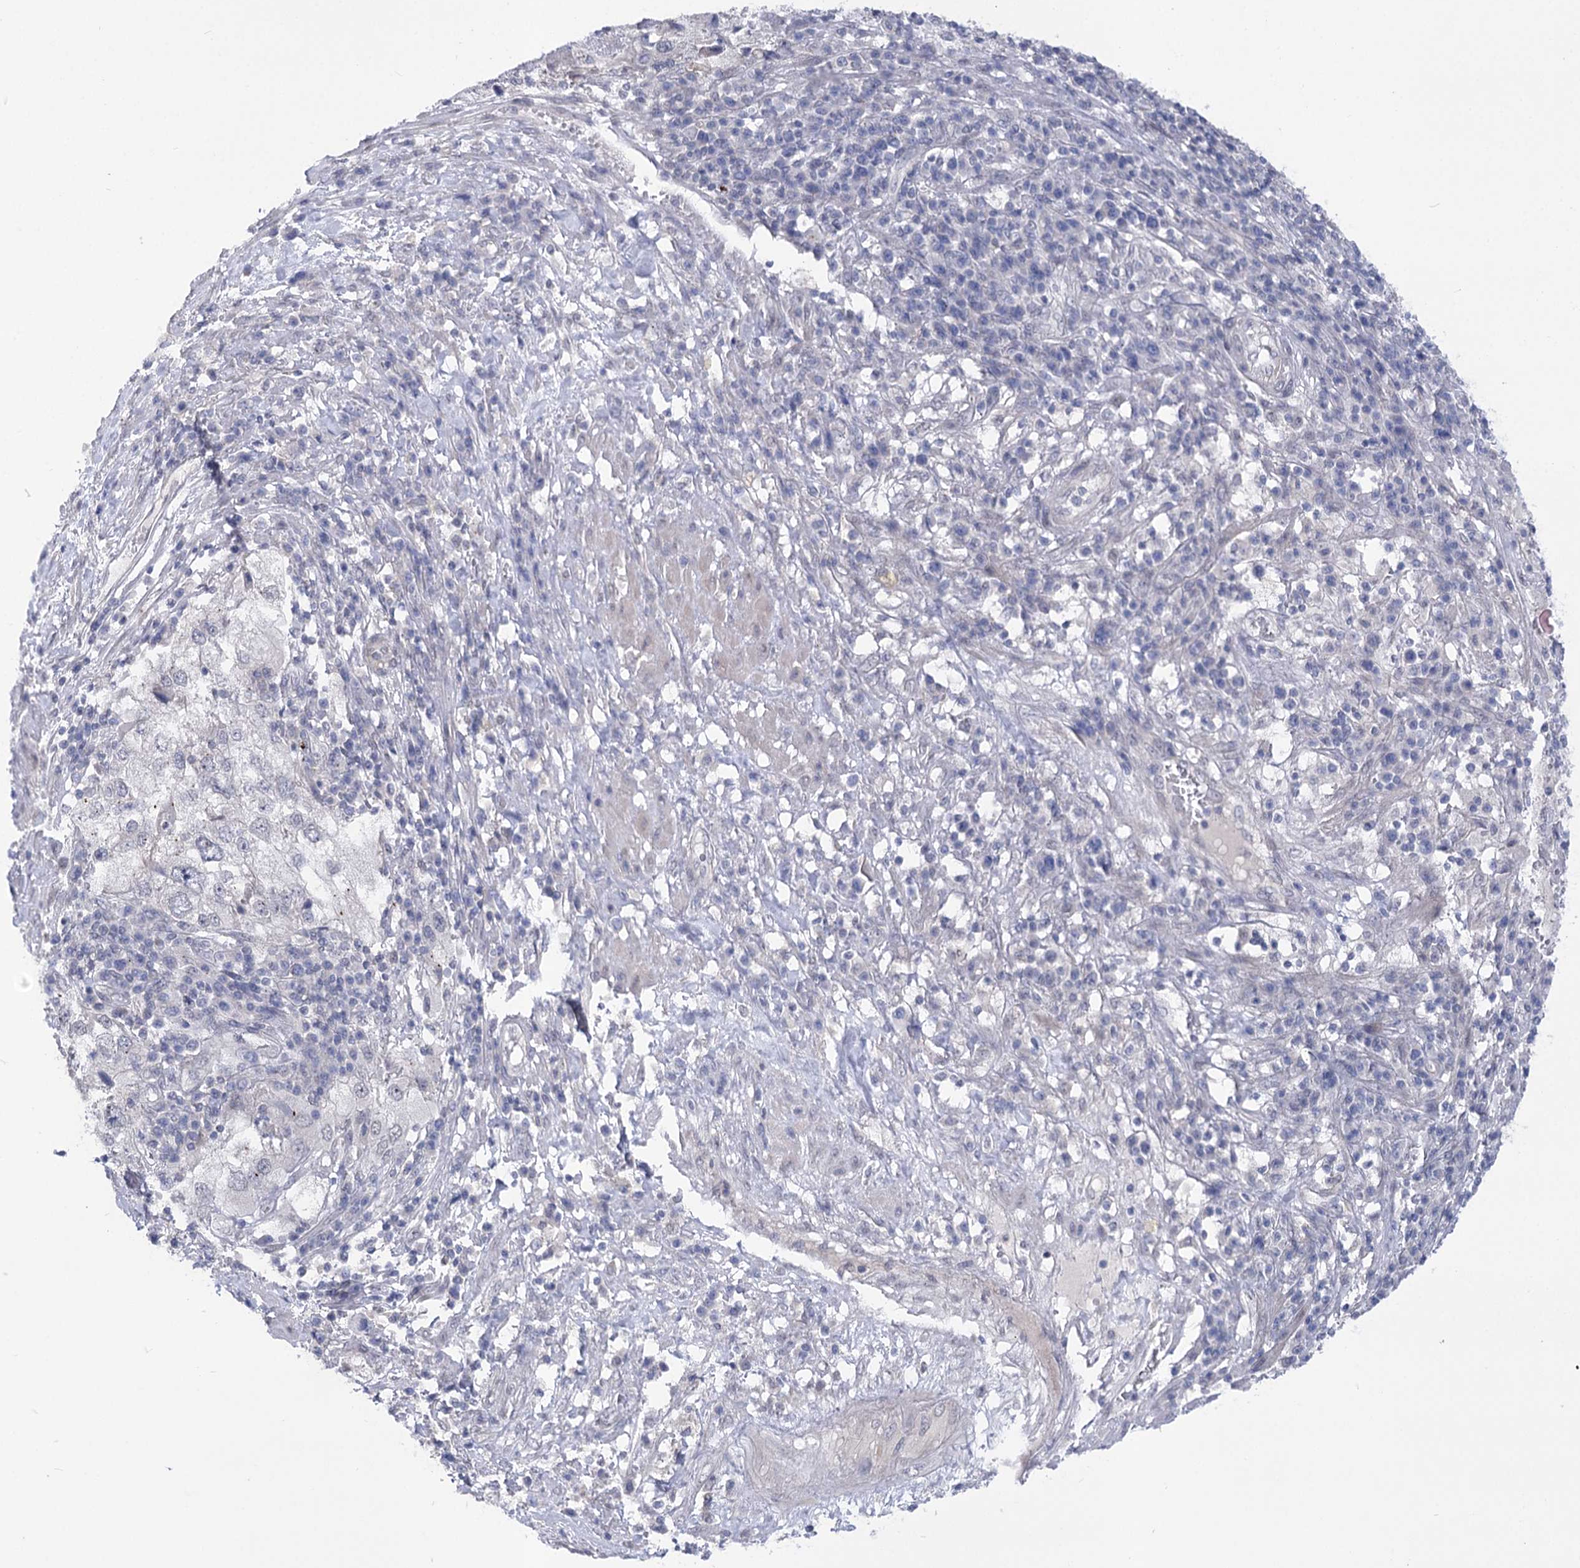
{"staining": {"intensity": "negative", "quantity": "none", "location": "none"}, "tissue": "endometrial cancer", "cell_type": "Tumor cells", "image_type": "cancer", "snomed": [{"axis": "morphology", "description": "Adenocarcinoma, NOS"}, {"axis": "topography", "description": "Endometrium"}], "caption": "IHC photomicrograph of neoplastic tissue: human endometrial adenocarcinoma stained with DAB demonstrates no significant protein positivity in tumor cells.", "gene": "ATP10B", "patient": {"sex": "female", "age": 49}}